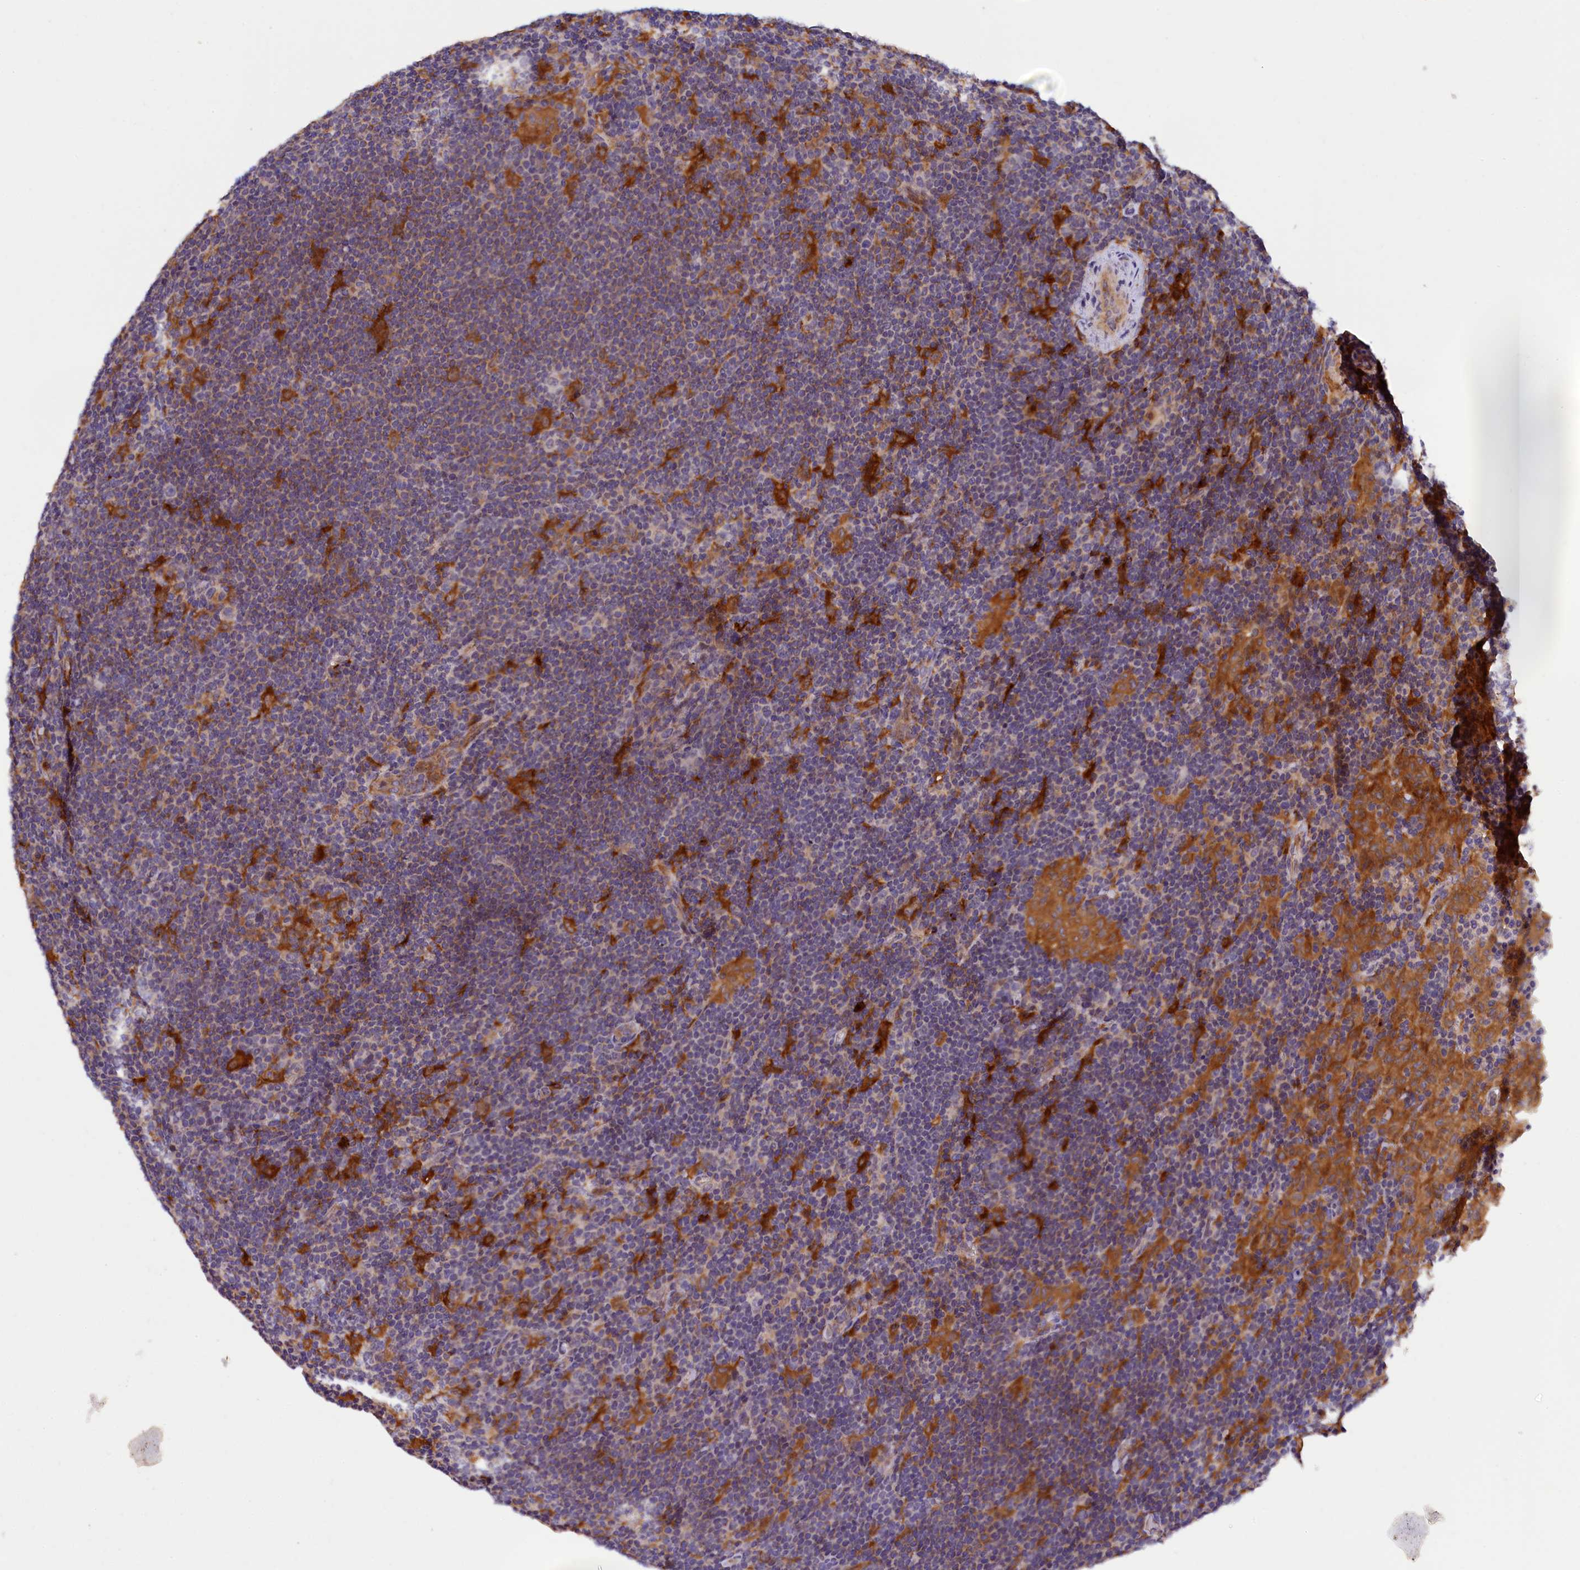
{"staining": {"intensity": "negative", "quantity": "none", "location": "none"}, "tissue": "lymphoma", "cell_type": "Tumor cells", "image_type": "cancer", "snomed": [{"axis": "morphology", "description": "Hodgkin's disease, NOS"}, {"axis": "topography", "description": "Lymph node"}], "caption": "Immunohistochemistry of human lymphoma shows no staining in tumor cells. (Stains: DAB immunohistochemistry with hematoxylin counter stain, Microscopy: brightfield microscopy at high magnification).", "gene": "NAIP", "patient": {"sex": "female", "age": 57}}